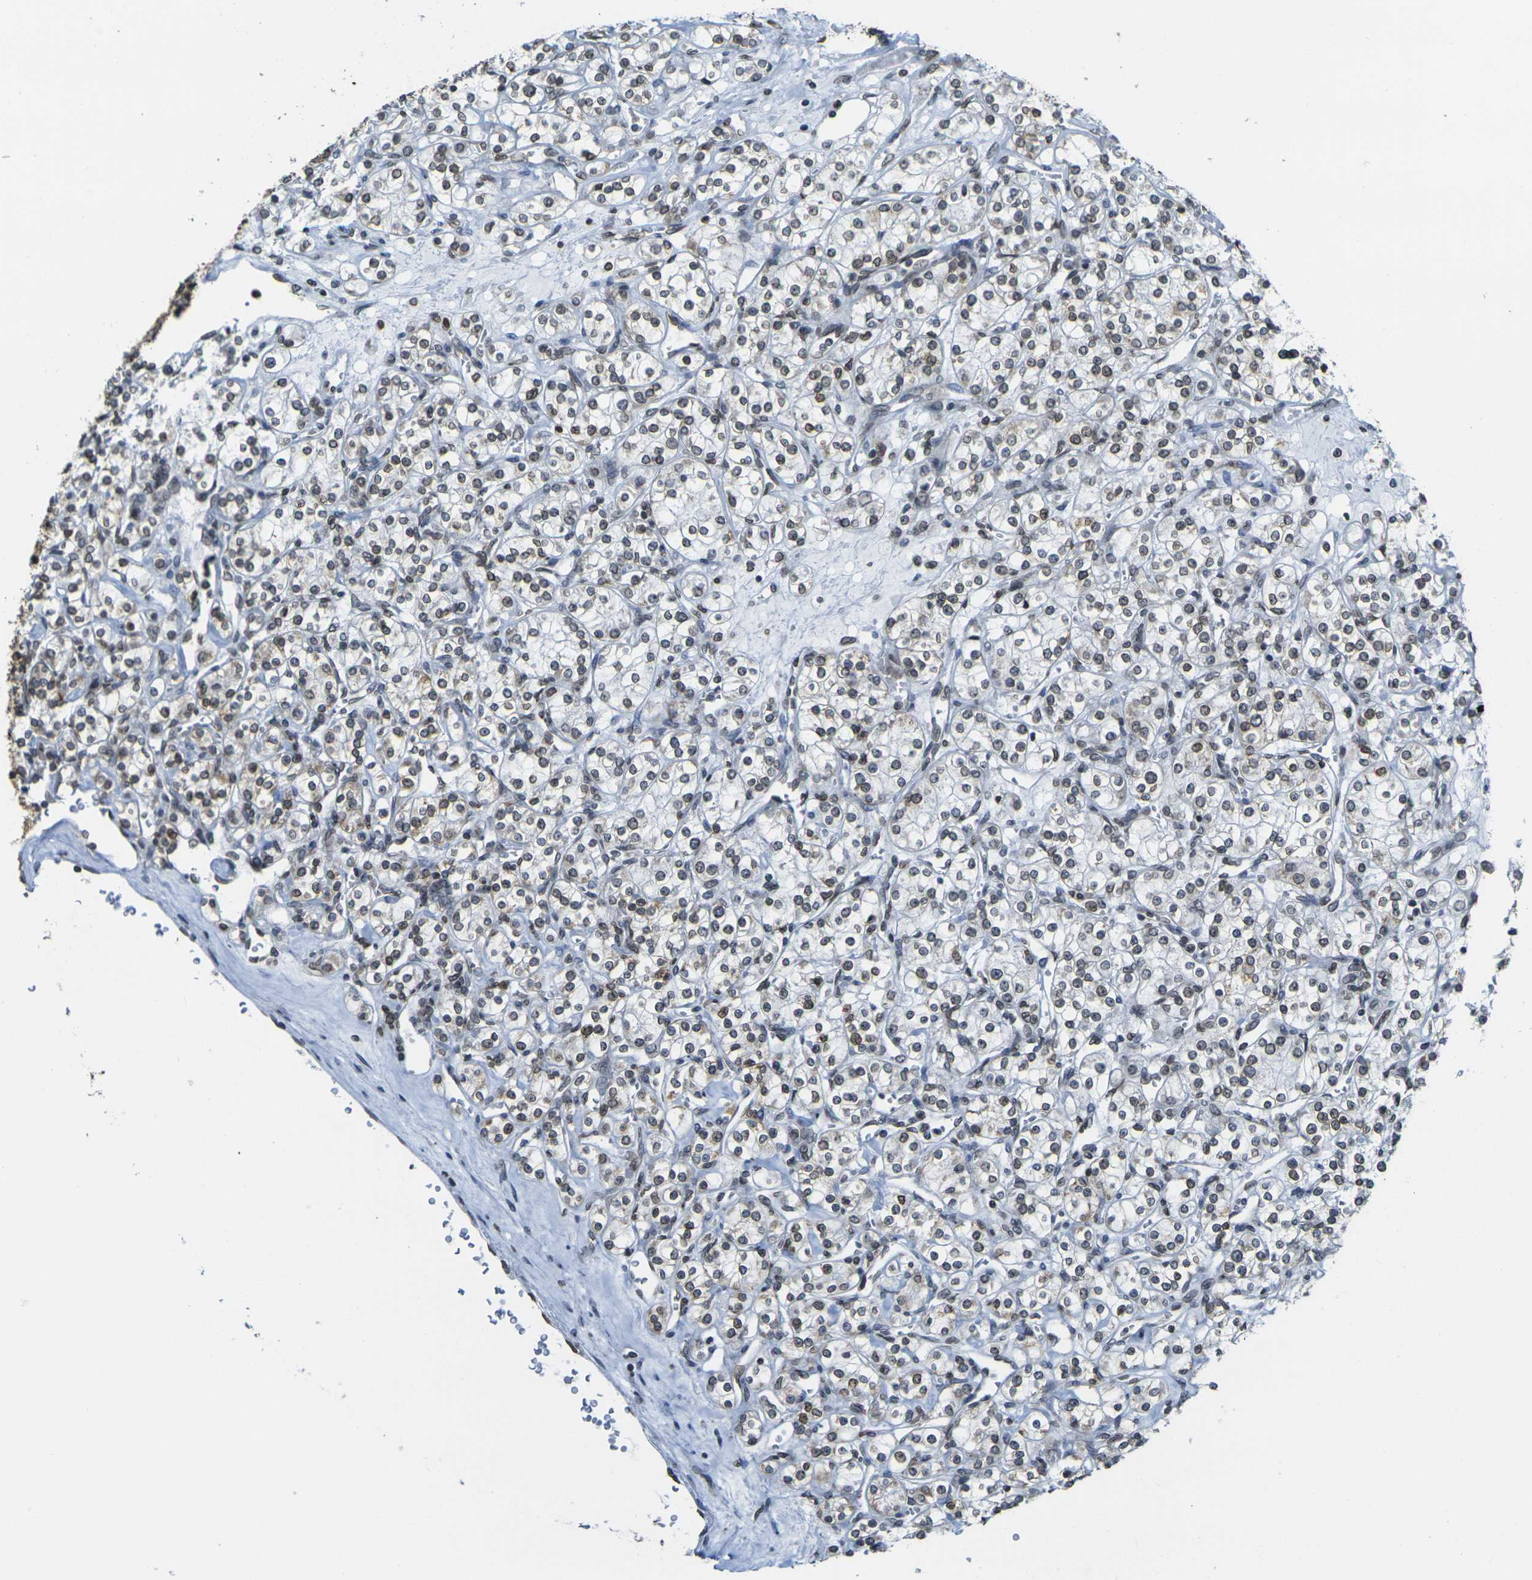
{"staining": {"intensity": "moderate", "quantity": ">75%", "location": "cytoplasmic/membranous,nuclear"}, "tissue": "renal cancer", "cell_type": "Tumor cells", "image_type": "cancer", "snomed": [{"axis": "morphology", "description": "Adenocarcinoma, NOS"}, {"axis": "topography", "description": "Kidney"}], "caption": "A micrograph of human renal cancer stained for a protein shows moderate cytoplasmic/membranous and nuclear brown staining in tumor cells.", "gene": "BRDT", "patient": {"sex": "male", "age": 77}}